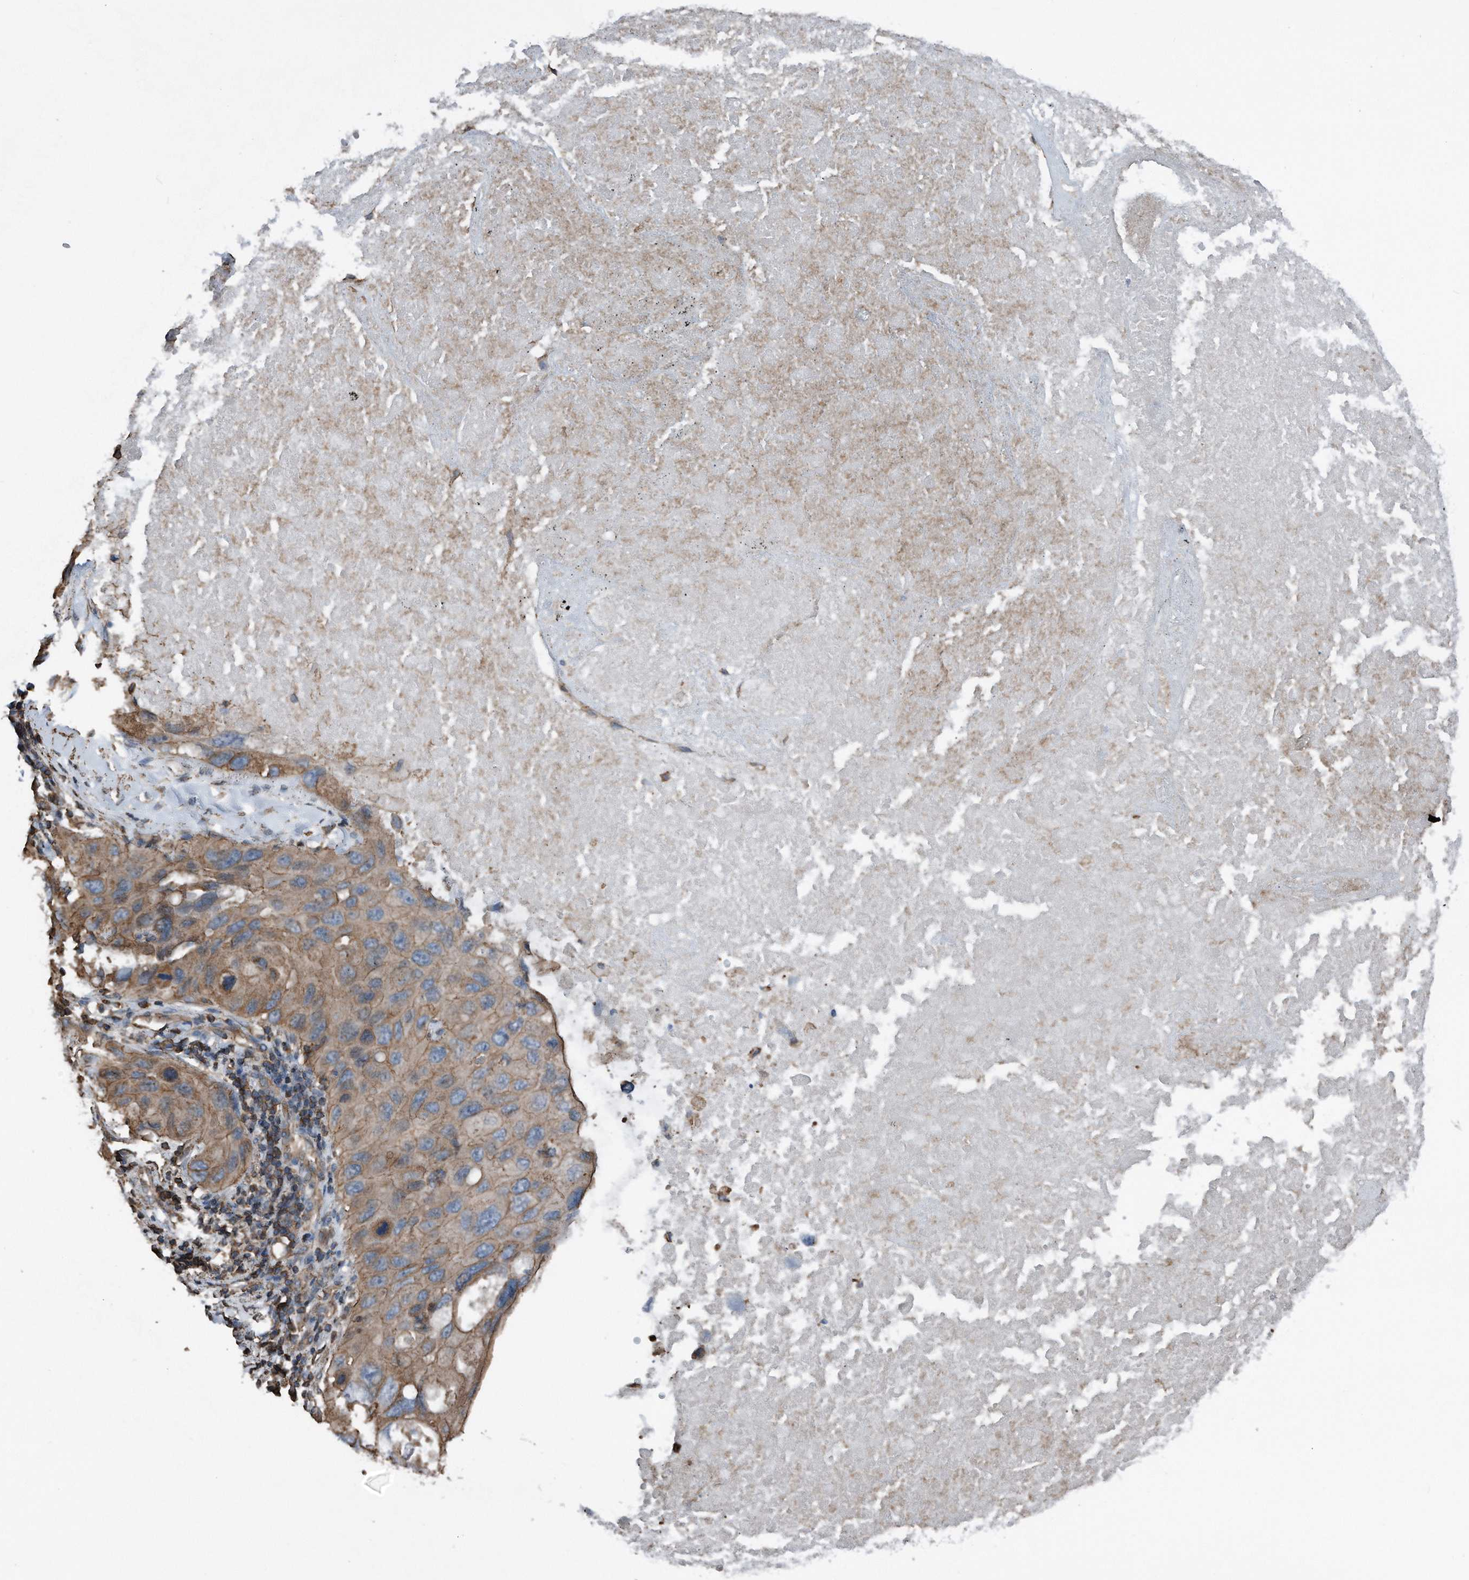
{"staining": {"intensity": "moderate", "quantity": ">75%", "location": "cytoplasmic/membranous"}, "tissue": "lung cancer", "cell_type": "Tumor cells", "image_type": "cancer", "snomed": [{"axis": "morphology", "description": "Squamous cell carcinoma, NOS"}, {"axis": "topography", "description": "Lung"}], "caption": "Tumor cells demonstrate moderate cytoplasmic/membranous positivity in about >75% of cells in lung cancer. Nuclei are stained in blue.", "gene": "RSPO3", "patient": {"sex": "female", "age": 73}}